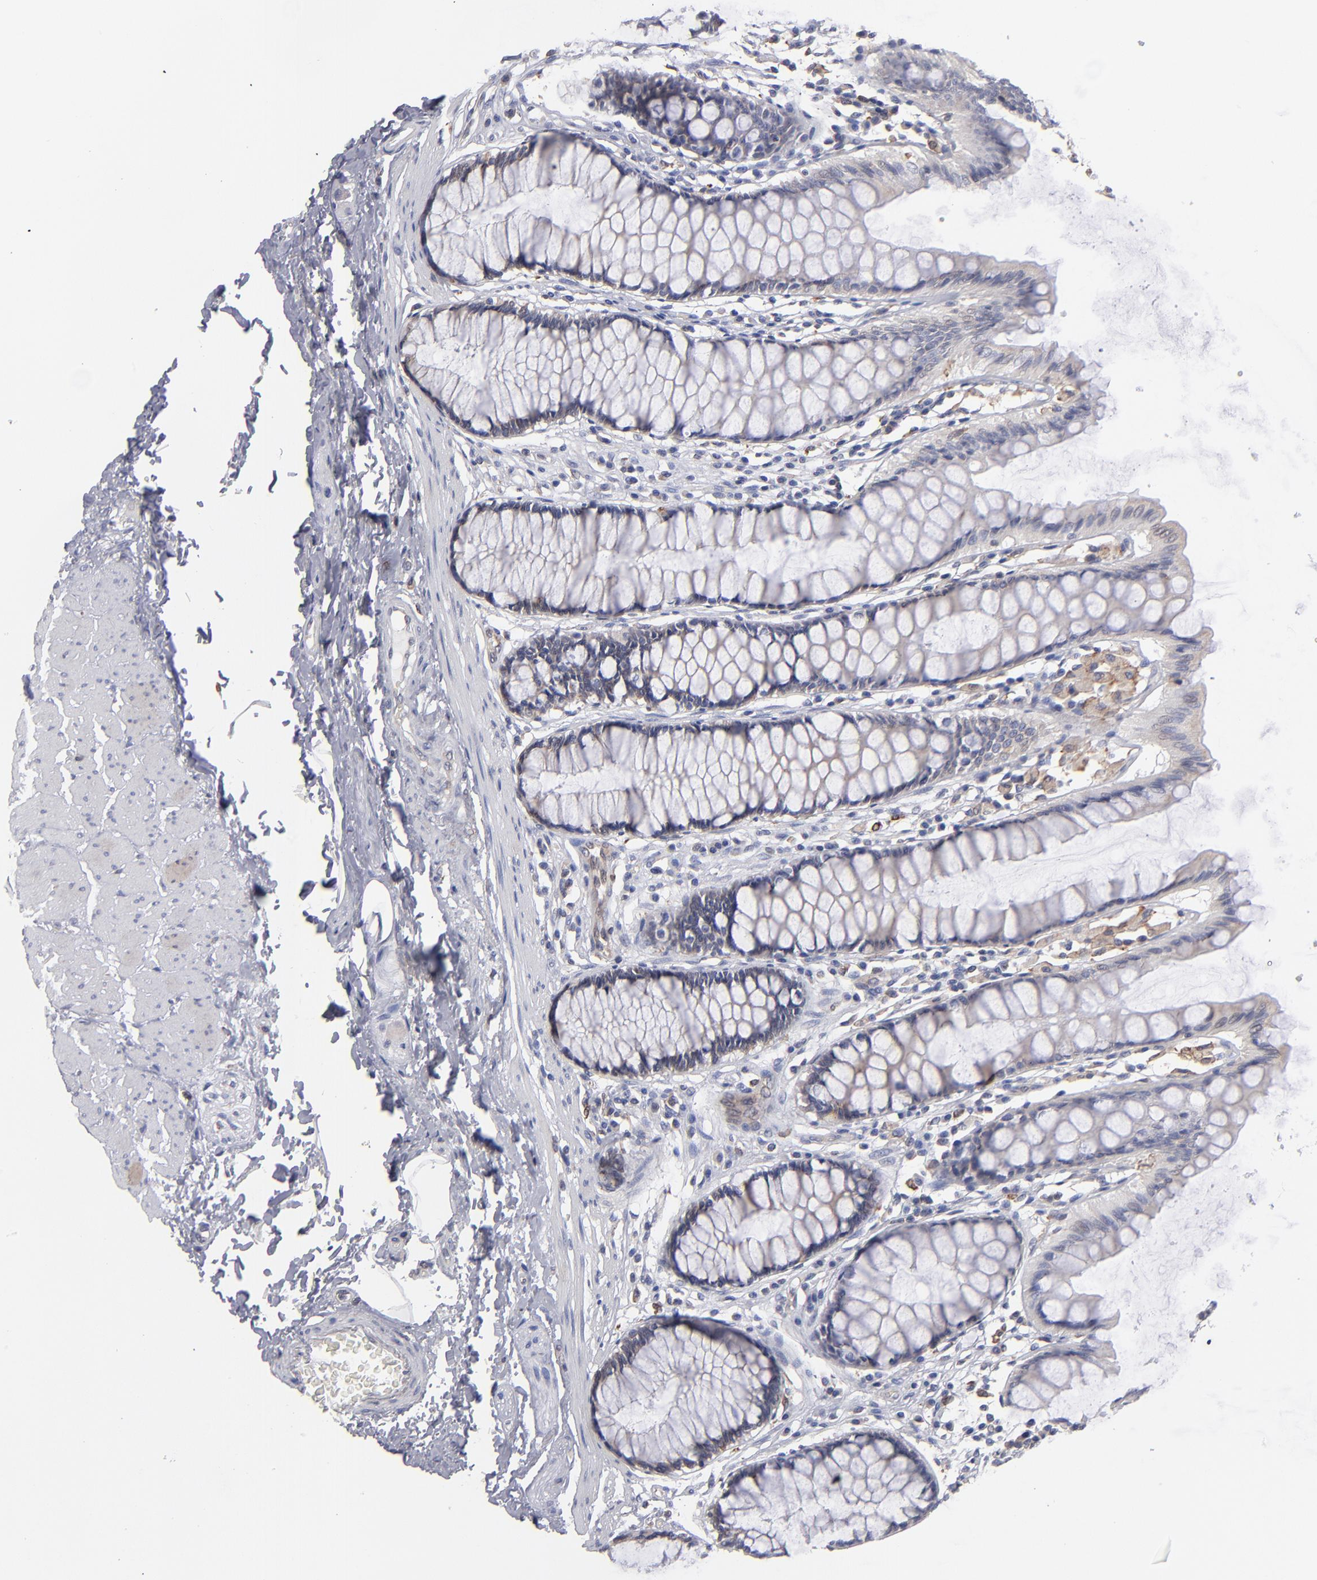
{"staining": {"intensity": "moderate", "quantity": ">75%", "location": "cytoplasmic/membranous"}, "tissue": "rectum", "cell_type": "Glandular cells", "image_type": "normal", "snomed": [{"axis": "morphology", "description": "Normal tissue, NOS"}, {"axis": "topography", "description": "Rectum"}], "caption": "Moderate cytoplasmic/membranous expression is identified in about >75% of glandular cells in benign rectum.", "gene": "TMX1", "patient": {"sex": "male", "age": 77}}